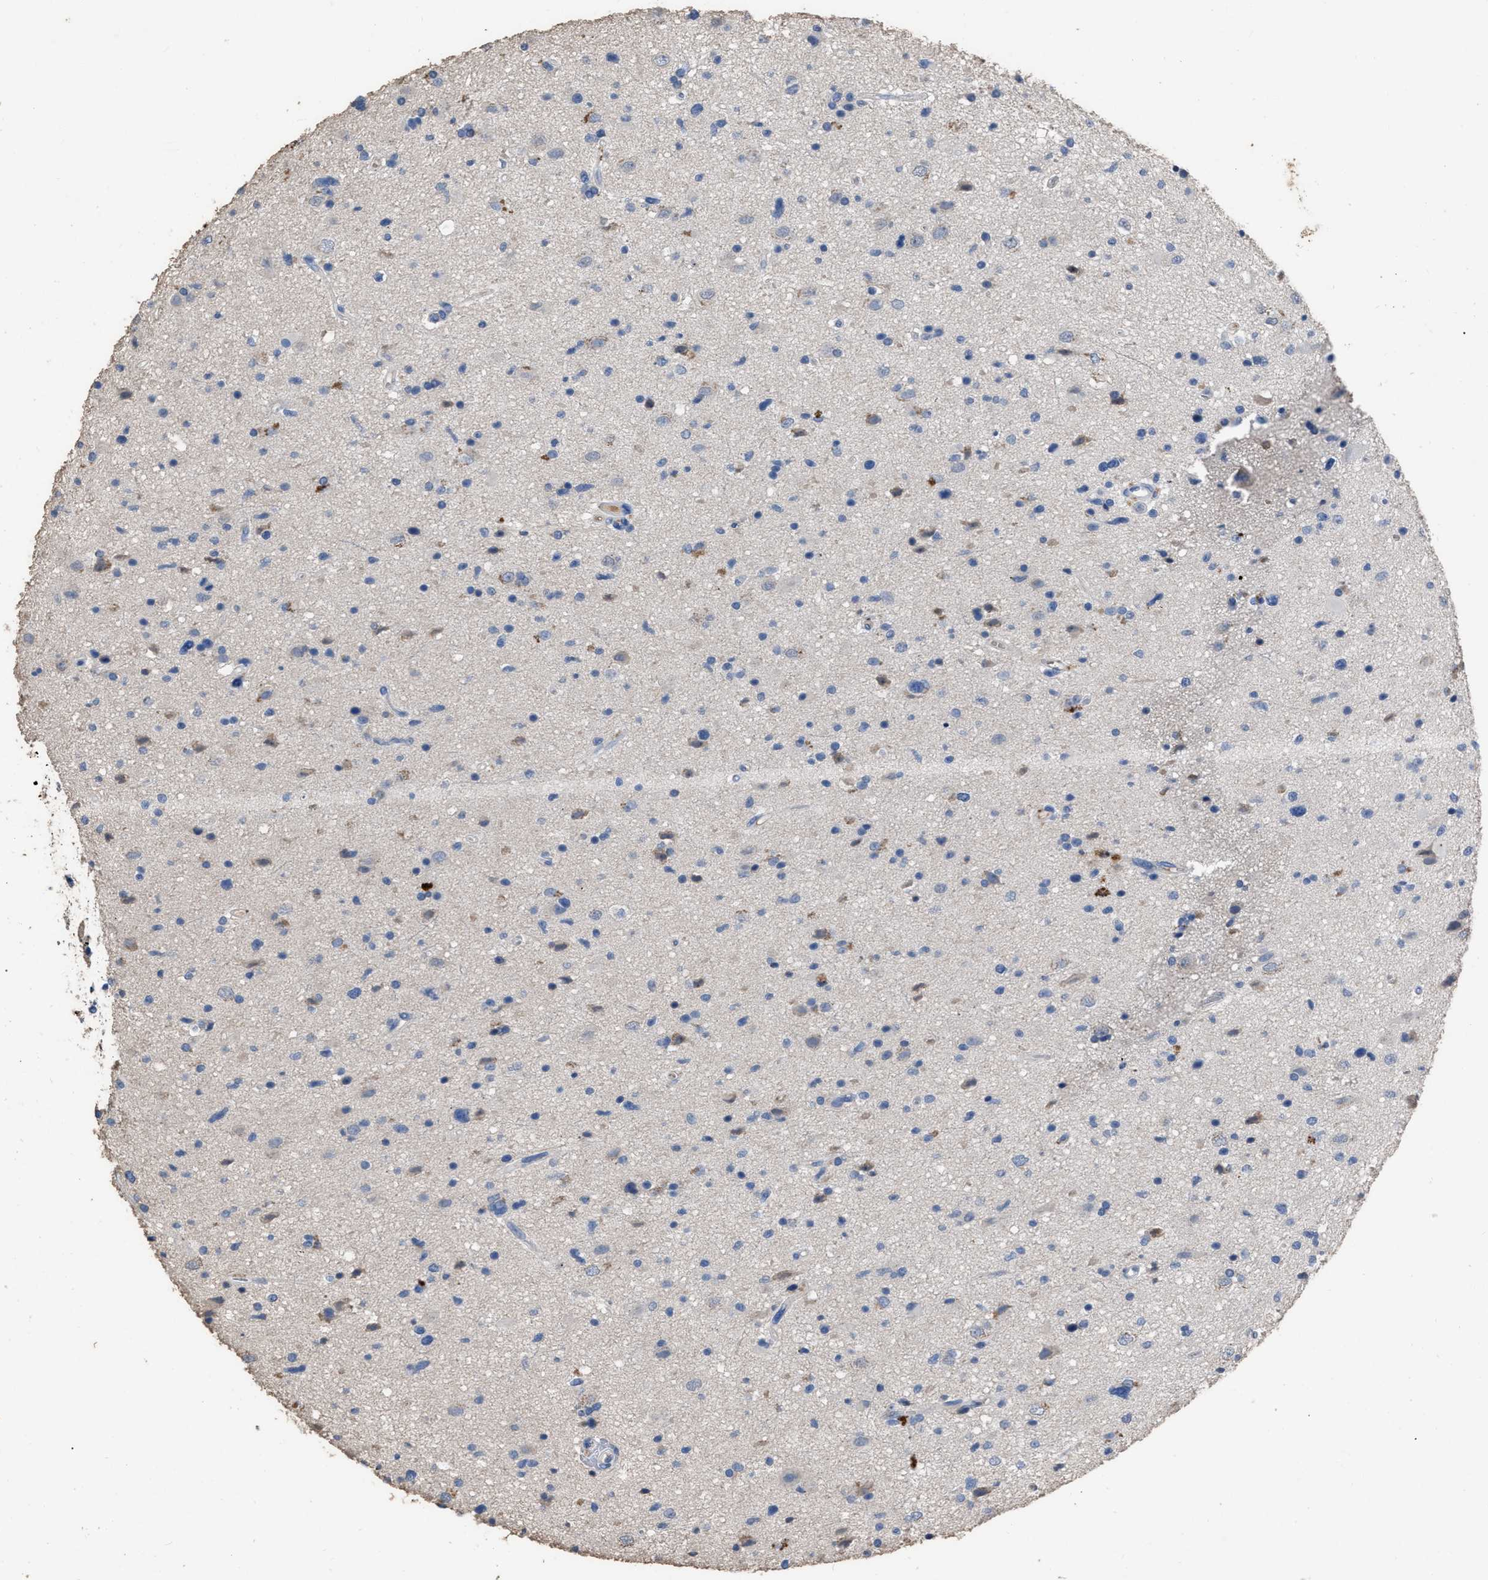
{"staining": {"intensity": "moderate", "quantity": "<25%", "location": "cytoplasmic/membranous"}, "tissue": "glioma", "cell_type": "Tumor cells", "image_type": "cancer", "snomed": [{"axis": "morphology", "description": "Glioma, malignant, High grade"}, {"axis": "topography", "description": "Brain"}], "caption": "A brown stain labels moderate cytoplasmic/membranous expression of a protein in human malignant high-grade glioma tumor cells.", "gene": "HABP2", "patient": {"sex": "male", "age": 33}}